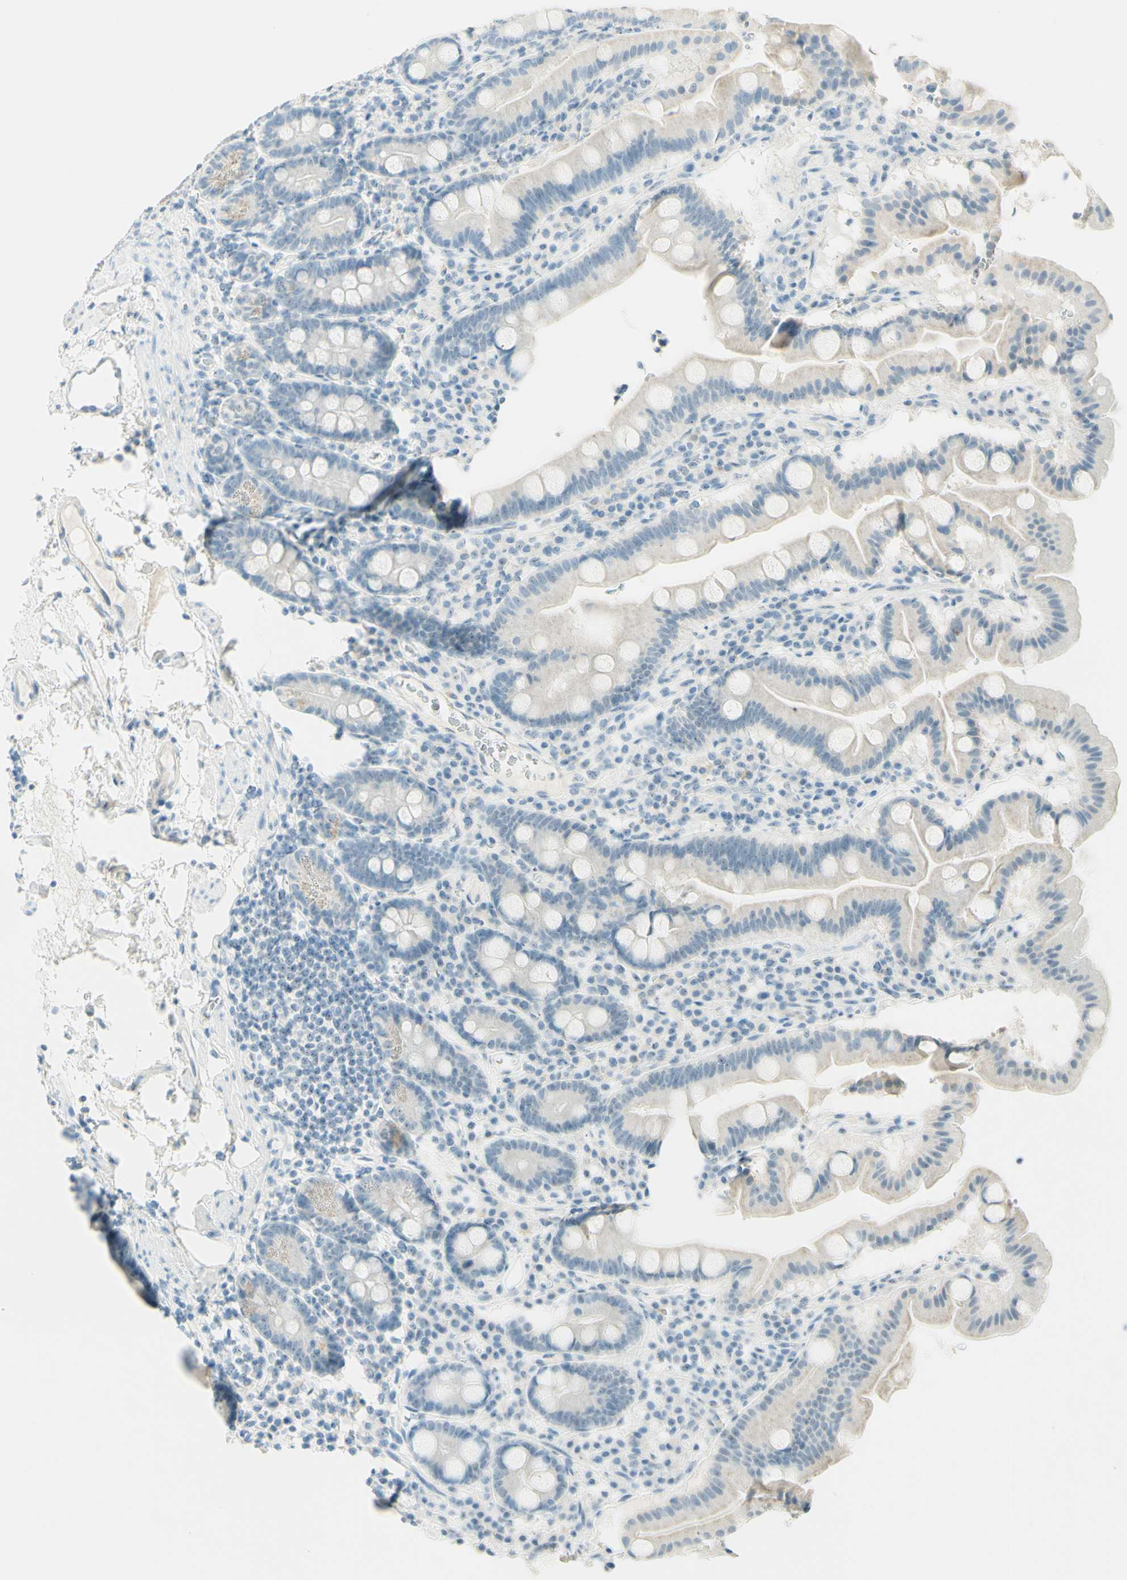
{"staining": {"intensity": "negative", "quantity": "none", "location": "none"}, "tissue": "duodenum", "cell_type": "Glandular cells", "image_type": "normal", "snomed": [{"axis": "morphology", "description": "Normal tissue, NOS"}, {"axis": "topography", "description": "Duodenum"}], "caption": "IHC image of normal duodenum: duodenum stained with DAB (3,3'-diaminobenzidine) shows no significant protein positivity in glandular cells.", "gene": "FMR1NB", "patient": {"sex": "male", "age": 50}}